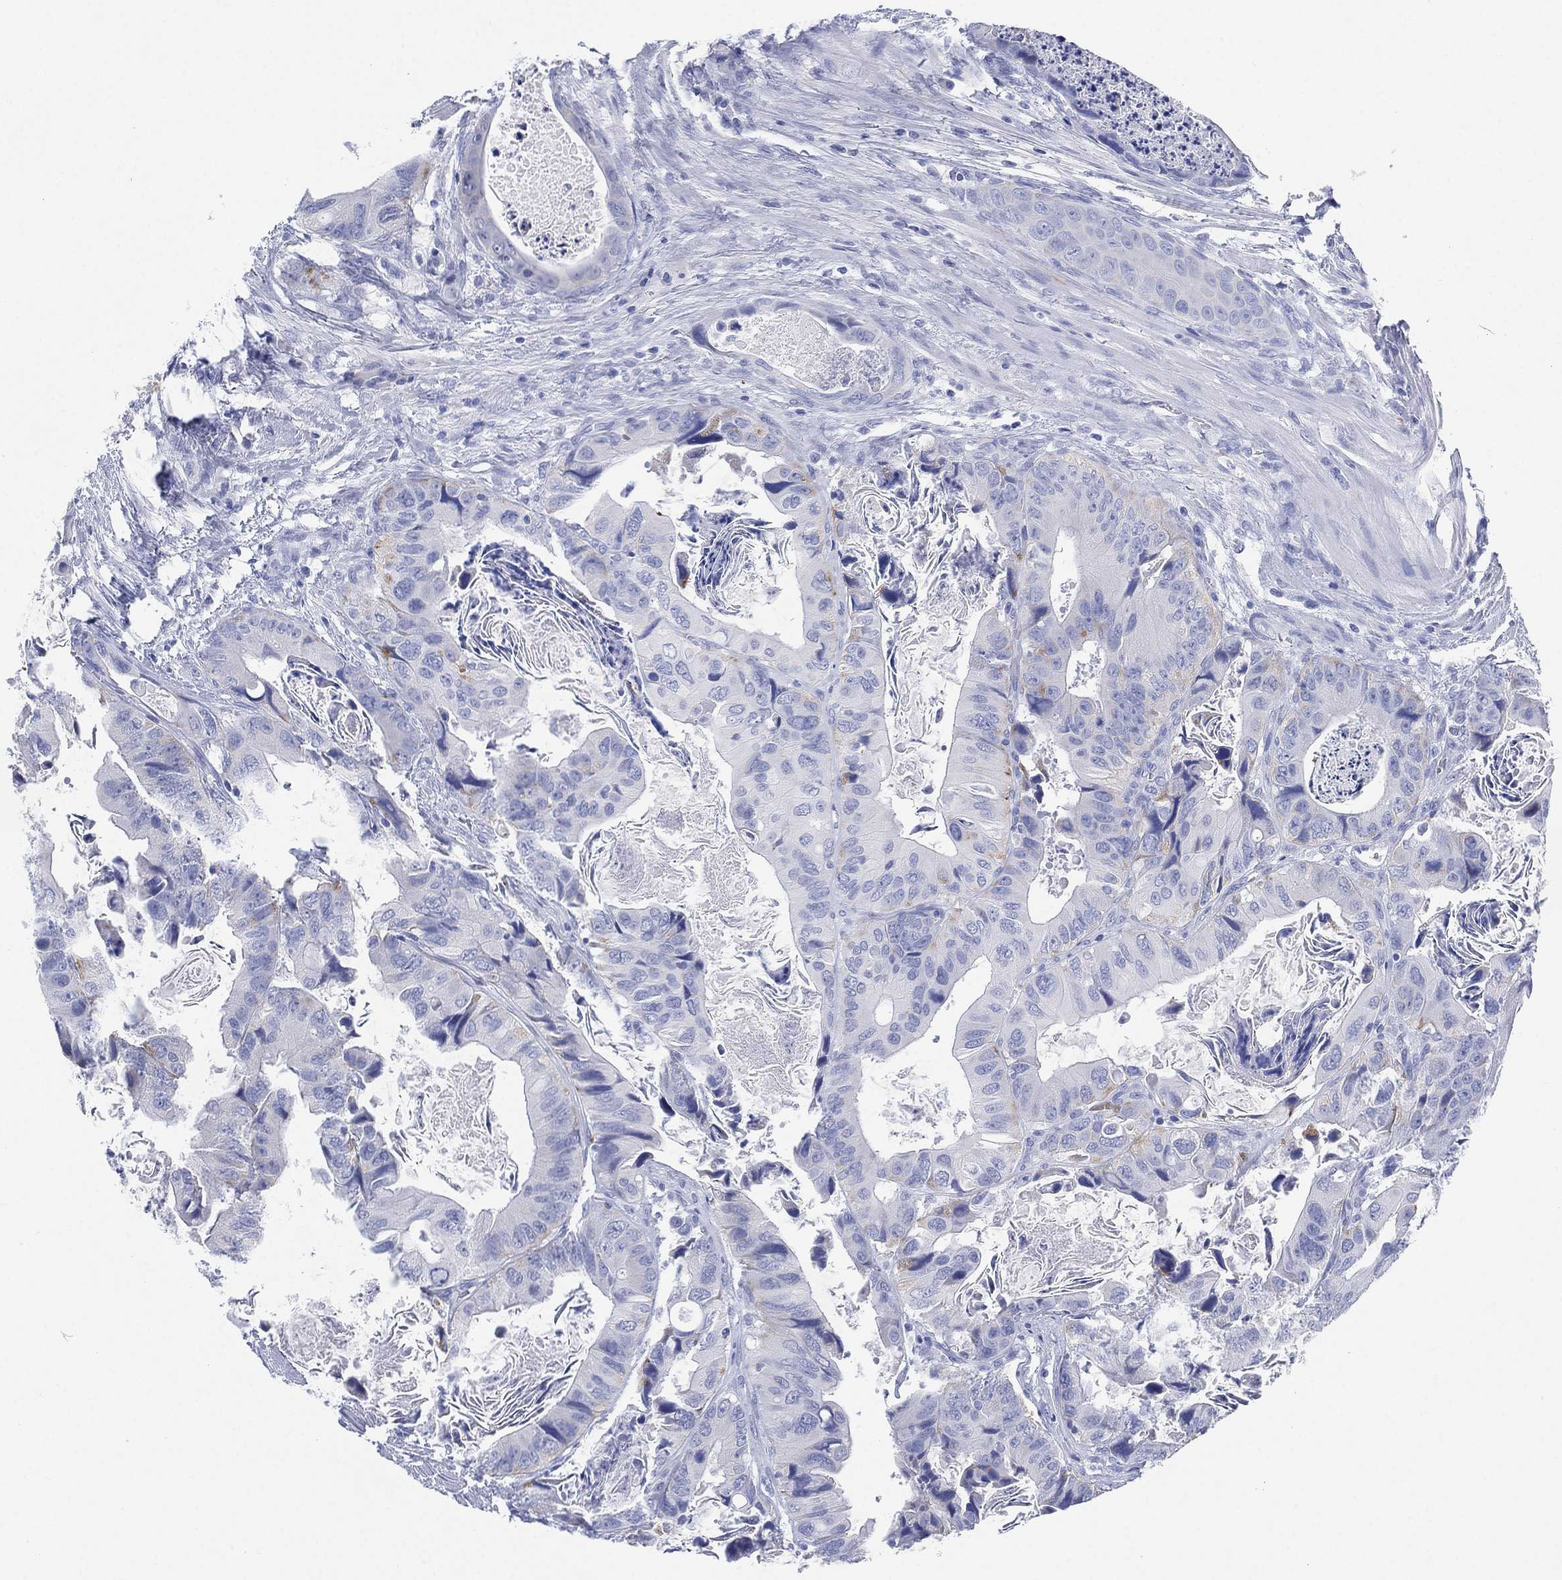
{"staining": {"intensity": "negative", "quantity": "none", "location": "none"}, "tissue": "colorectal cancer", "cell_type": "Tumor cells", "image_type": "cancer", "snomed": [{"axis": "morphology", "description": "Adenocarcinoma, NOS"}, {"axis": "topography", "description": "Rectum"}], "caption": "Immunohistochemistry (IHC) micrograph of neoplastic tissue: human colorectal adenocarcinoma stained with DAB (3,3'-diaminobenzidine) reveals no significant protein staining in tumor cells. Nuclei are stained in blue.", "gene": "SLC9C2", "patient": {"sex": "male", "age": 64}}